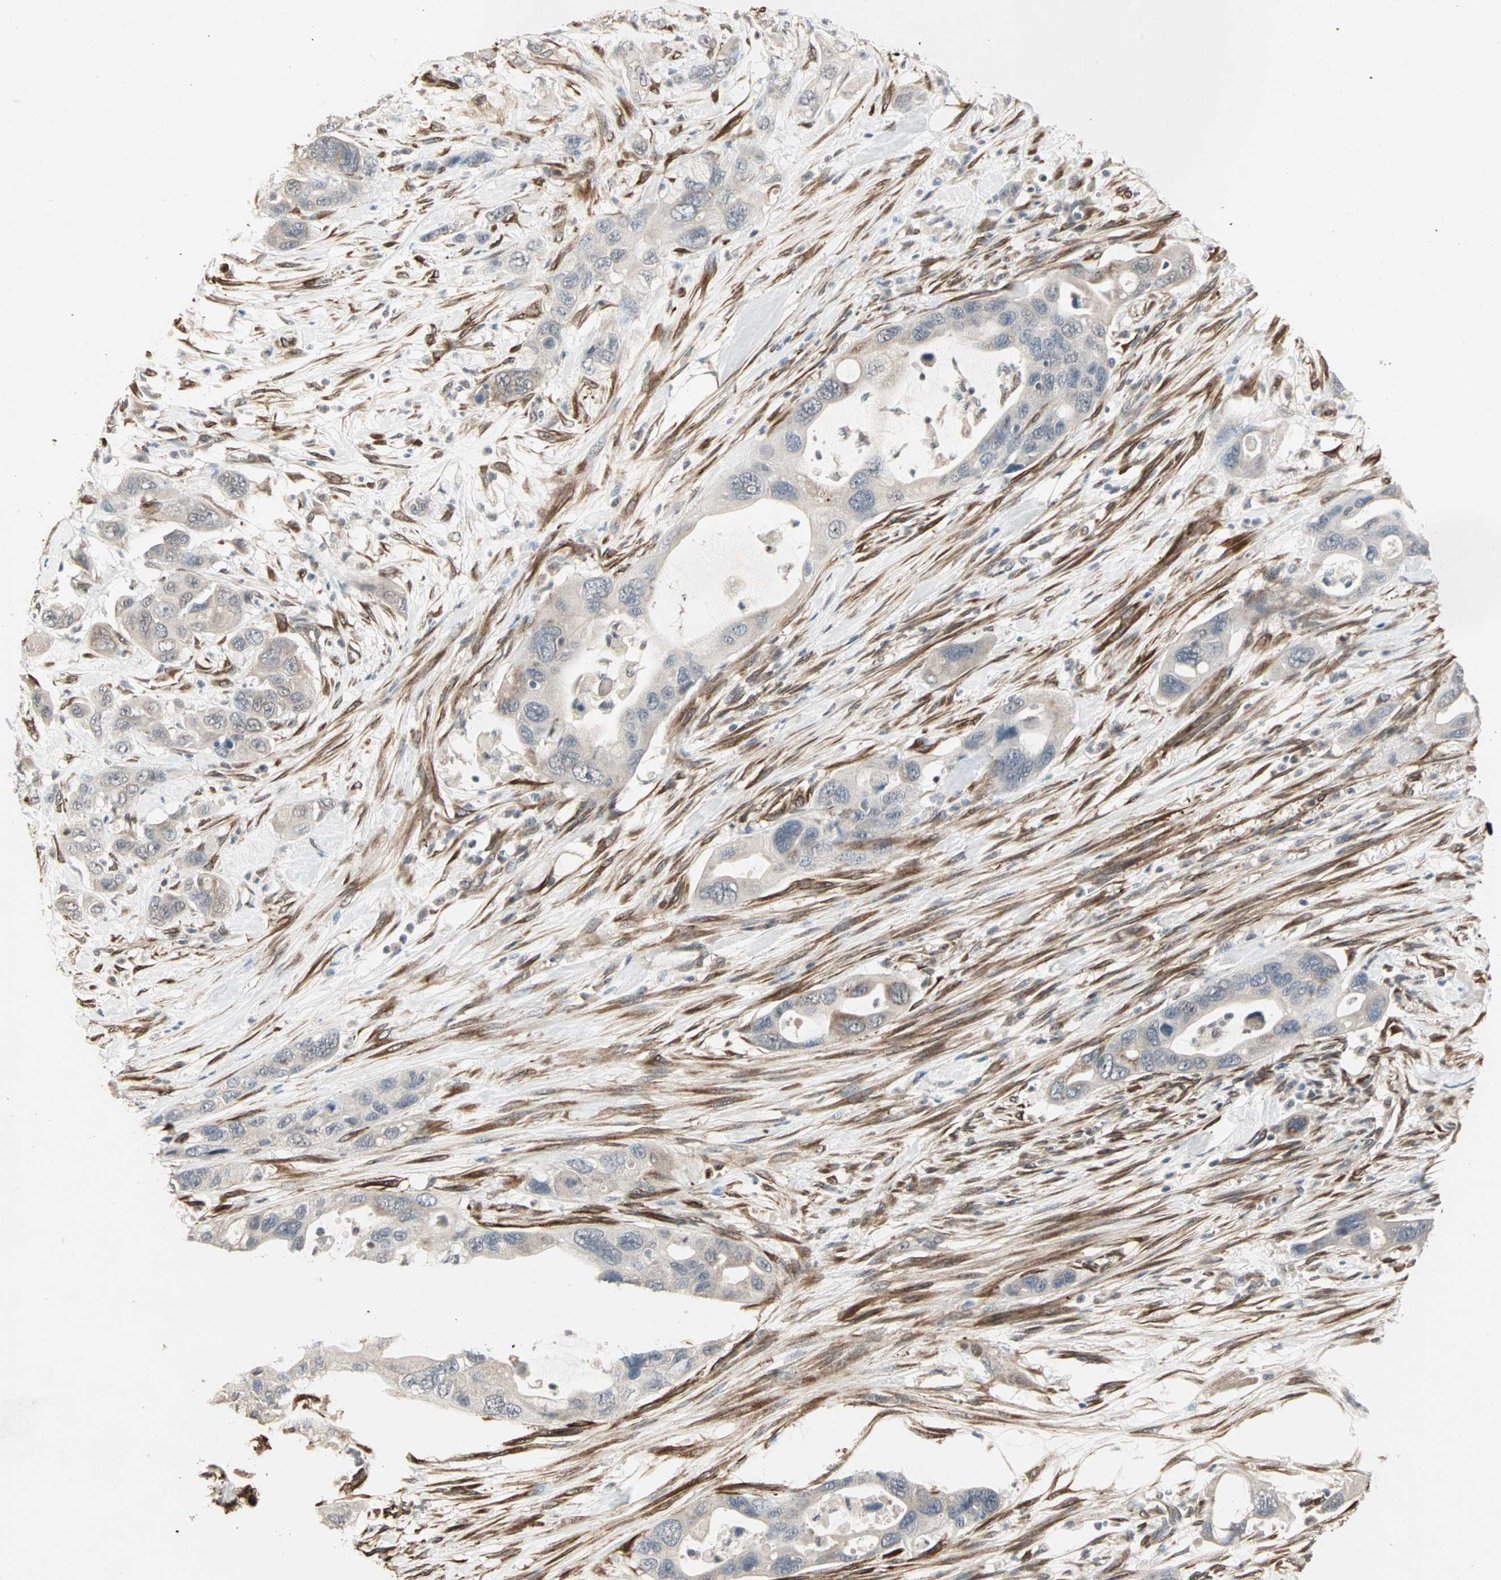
{"staining": {"intensity": "weak", "quantity": "<25%", "location": "cytoplasmic/membranous"}, "tissue": "pancreatic cancer", "cell_type": "Tumor cells", "image_type": "cancer", "snomed": [{"axis": "morphology", "description": "Adenocarcinoma, NOS"}, {"axis": "topography", "description": "Pancreas"}], "caption": "DAB immunohistochemical staining of pancreatic adenocarcinoma exhibits no significant expression in tumor cells.", "gene": "TRPV4", "patient": {"sex": "female", "age": 71}}